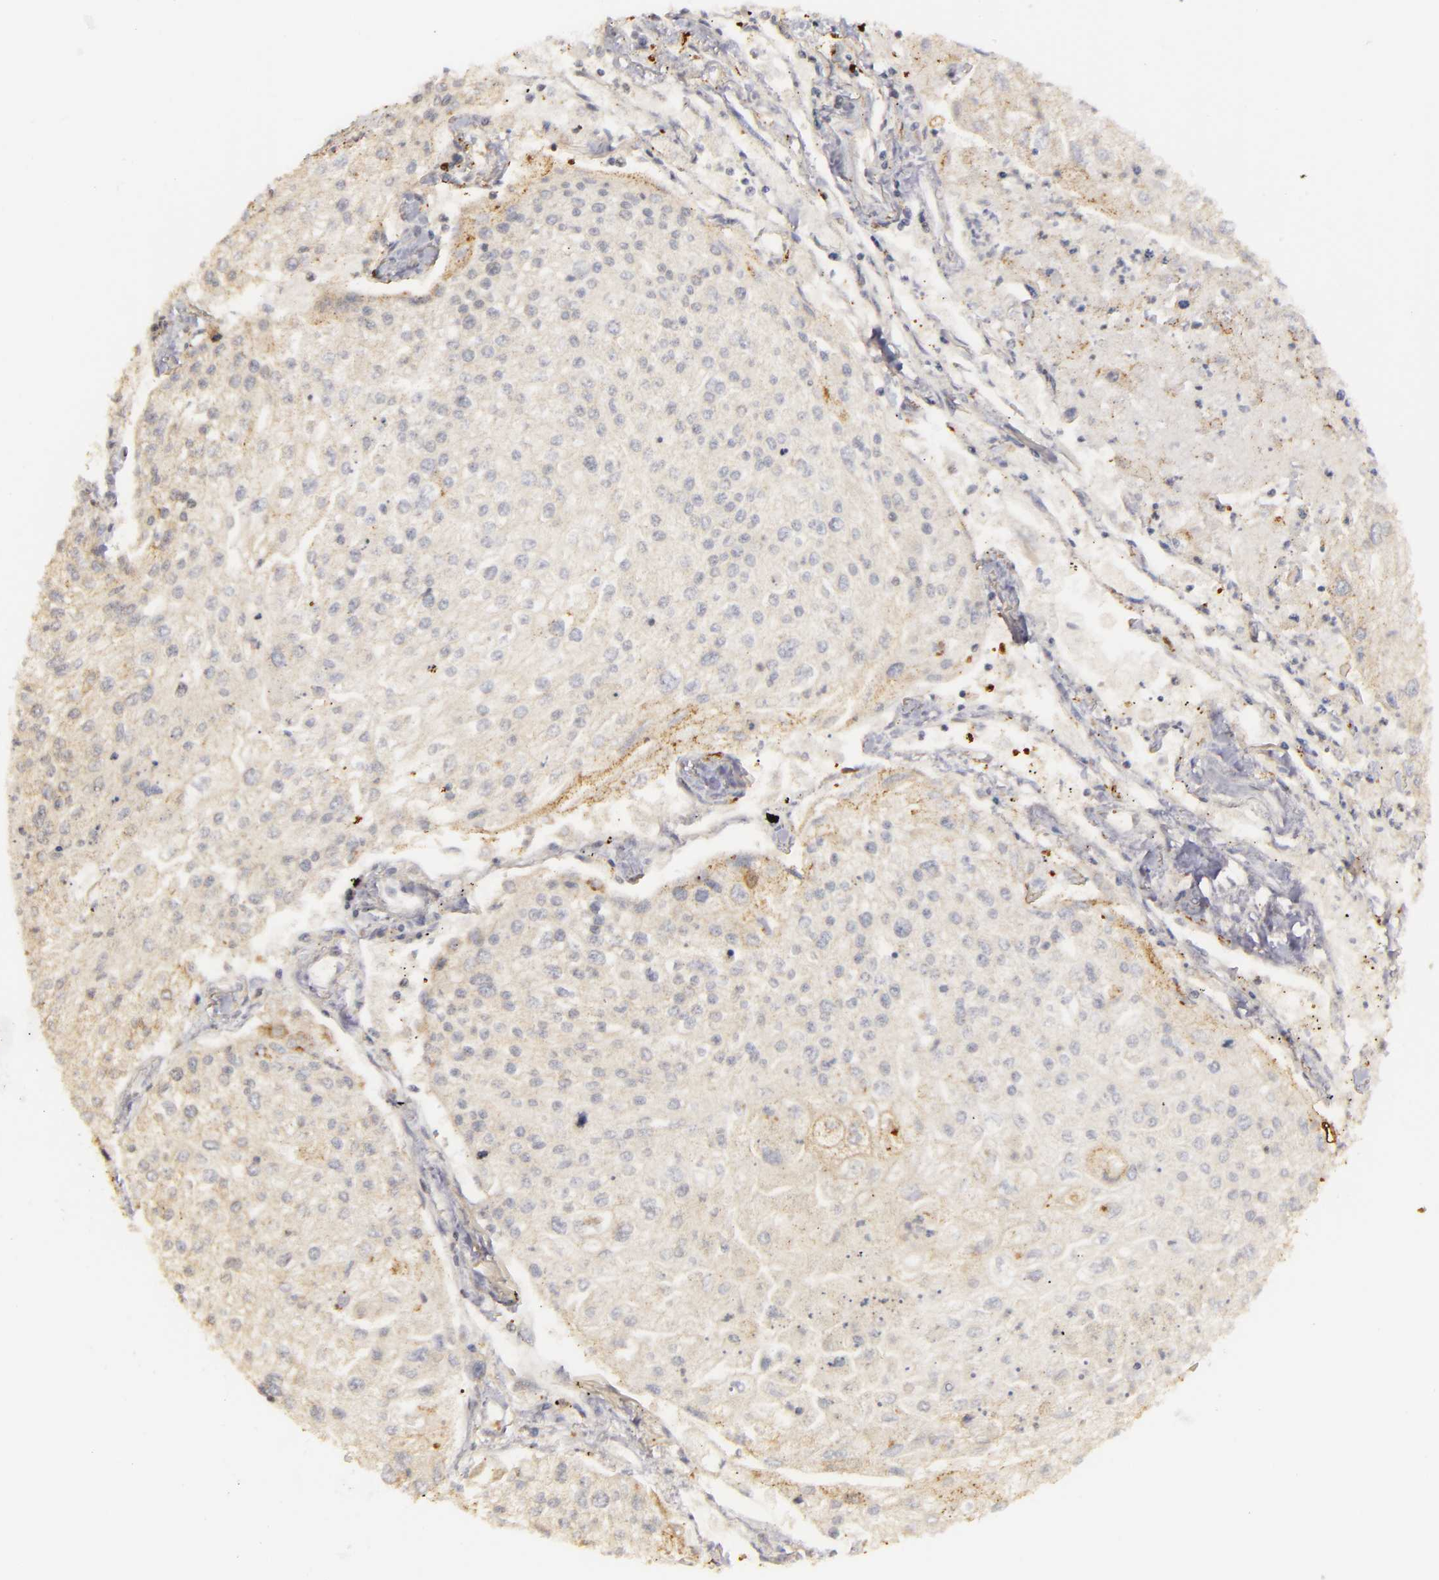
{"staining": {"intensity": "weak", "quantity": ">75%", "location": "cytoplasmic/membranous"}, "tissue": "lung cancer", "cell_type": "Tumor cells", "image_type": "cancer", "snomed": [{"axis": "morphology", "description": "Squamous cell carcinoma, NOS"}, {"axis": "topography", "description": "Lung"}], "caption": "Immunohistochemical staining of human lung squamous cell carcinoma reveals low levels of weak cytoplasmic/membranous protein positivity in about >75% of tumor cells.", "gene": "SLC9A3R1", "patient": {"sex": "male", "age": 75}}